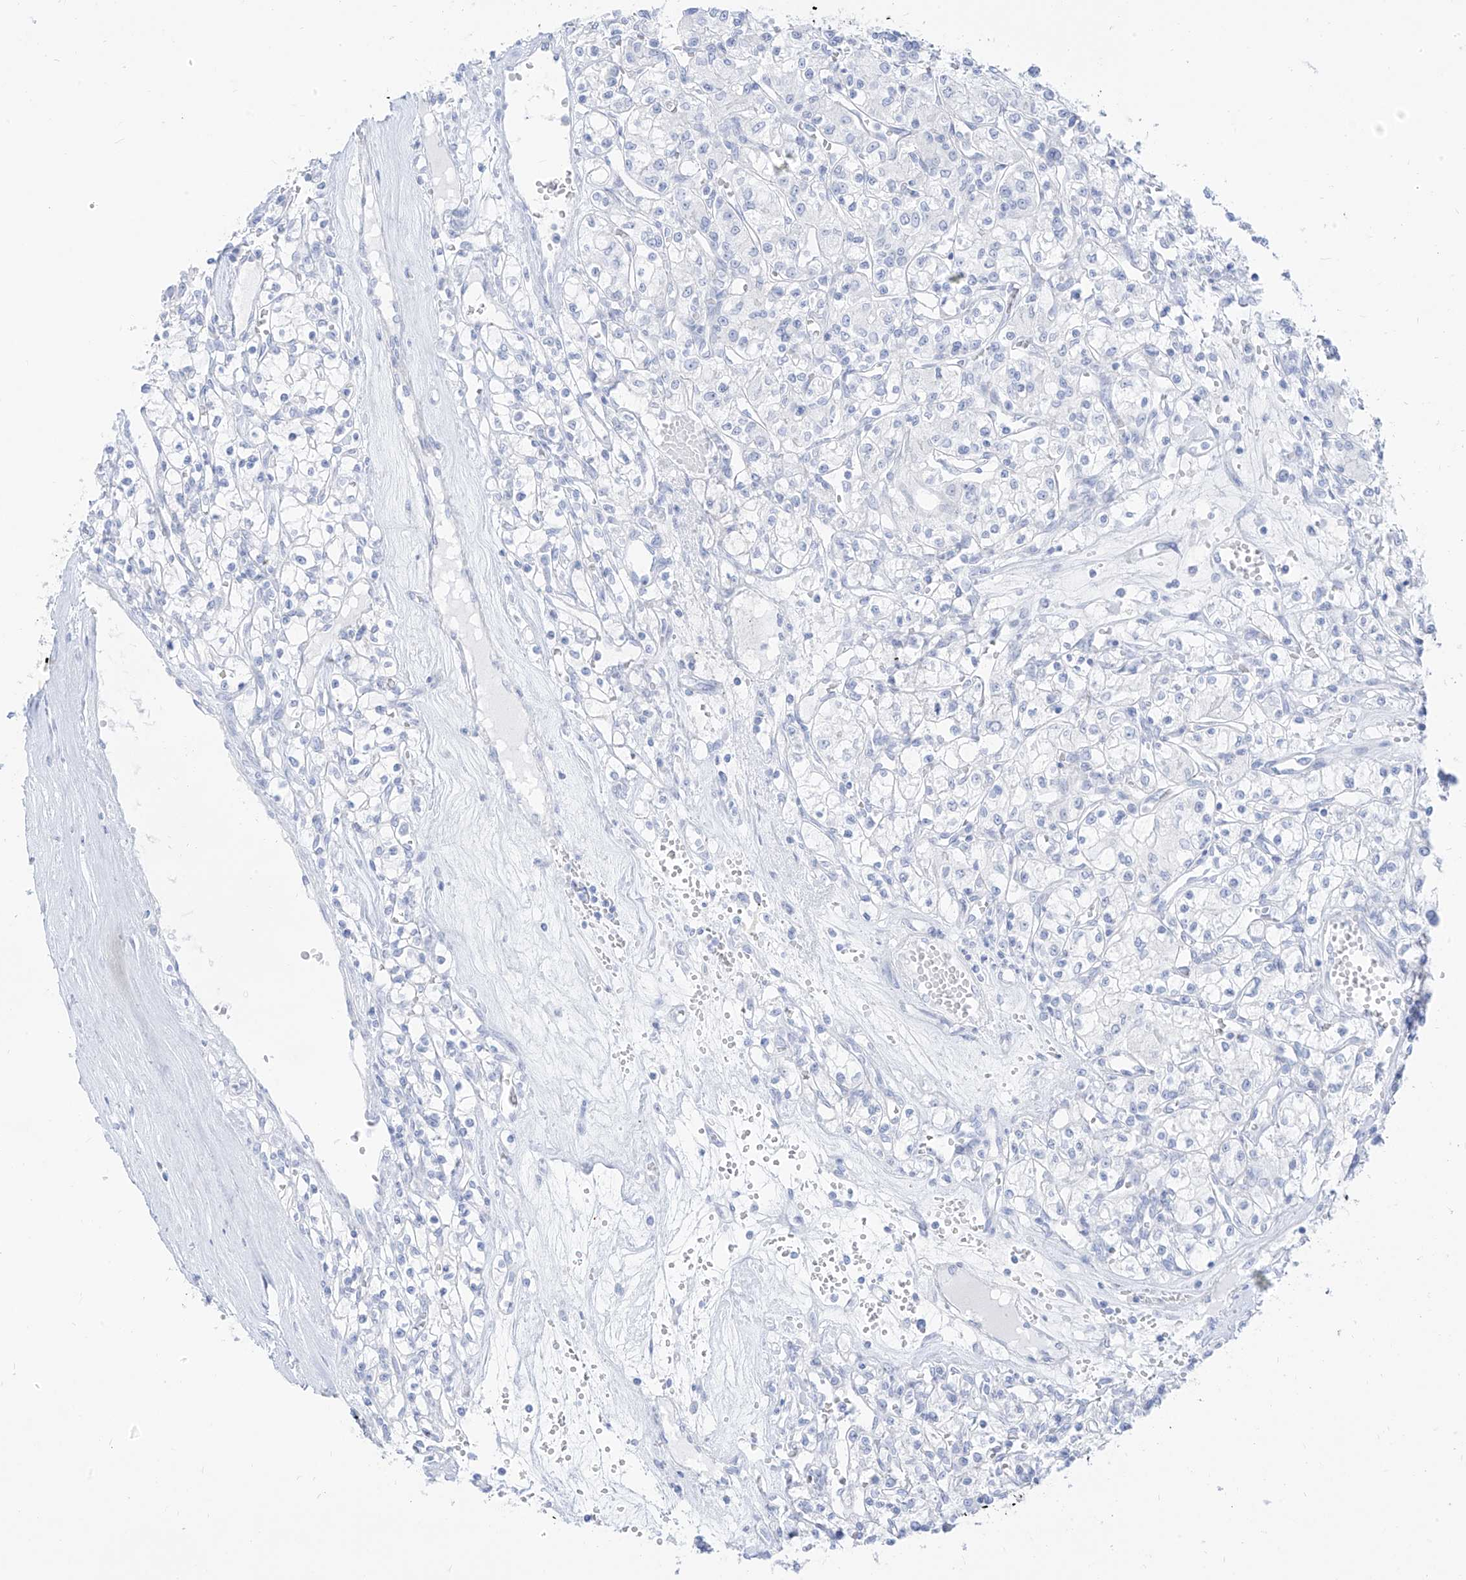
{"staining": {"intensity": "negative", "quantity": "none", "location": "none"}, "tissue": "renal cancer", "cell_type": "Tumor cells", "image_type": "cancer", "snomed": [{"axis": "morphology", "description": "Adenocarcinoma, NOS"}, {"axis": "topography", "description": "Kidney"}], "caption": "Immunohistochemistry (IHC) of human renal cancer shows no staining in tumor cells. (DAB (3,3'-diaminobenzidine) IHC with hematoxylin counter stain).", "gene": "ARHGEF40", "patient": {"sex": "female", "age": 59}}